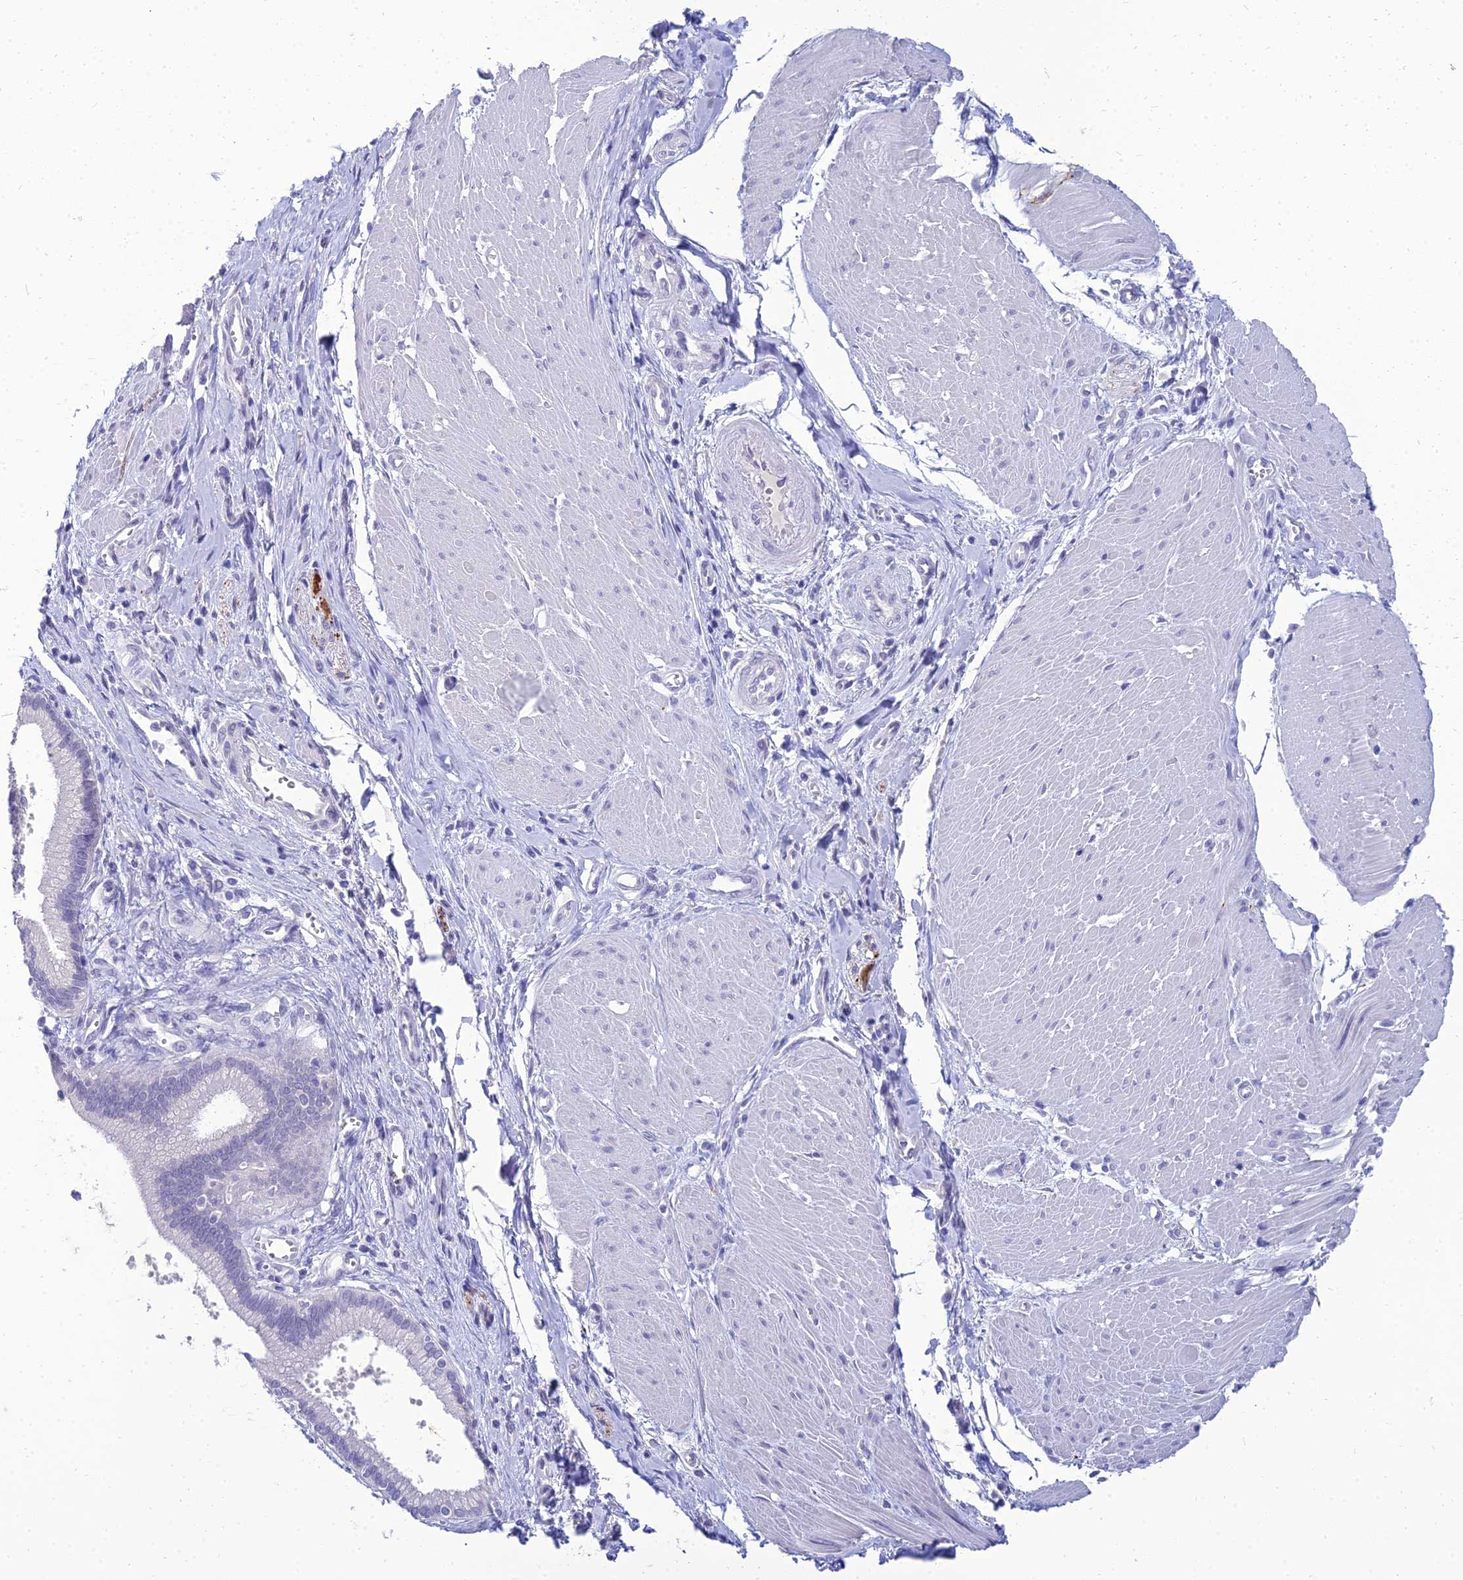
{"staining": {"intensity": "negative", "quantity": "none", "location": "none"}, "tissue": "pancreatic cancer", "cell_type": "Tumor cells", "image_type": "cancer", "snomed": [{"axis": "morphology", "description": "Adenocarcinoma, NOS"}, {"axis": "topography", "description": "Pancreas"}], "caption": "This is a histopathology image of IHC staining of pancreatic adenocarcinoma, which shows no staining in tumor cells.", "gene": "NPY", "patient": {"sex": "male", "age": 78}}